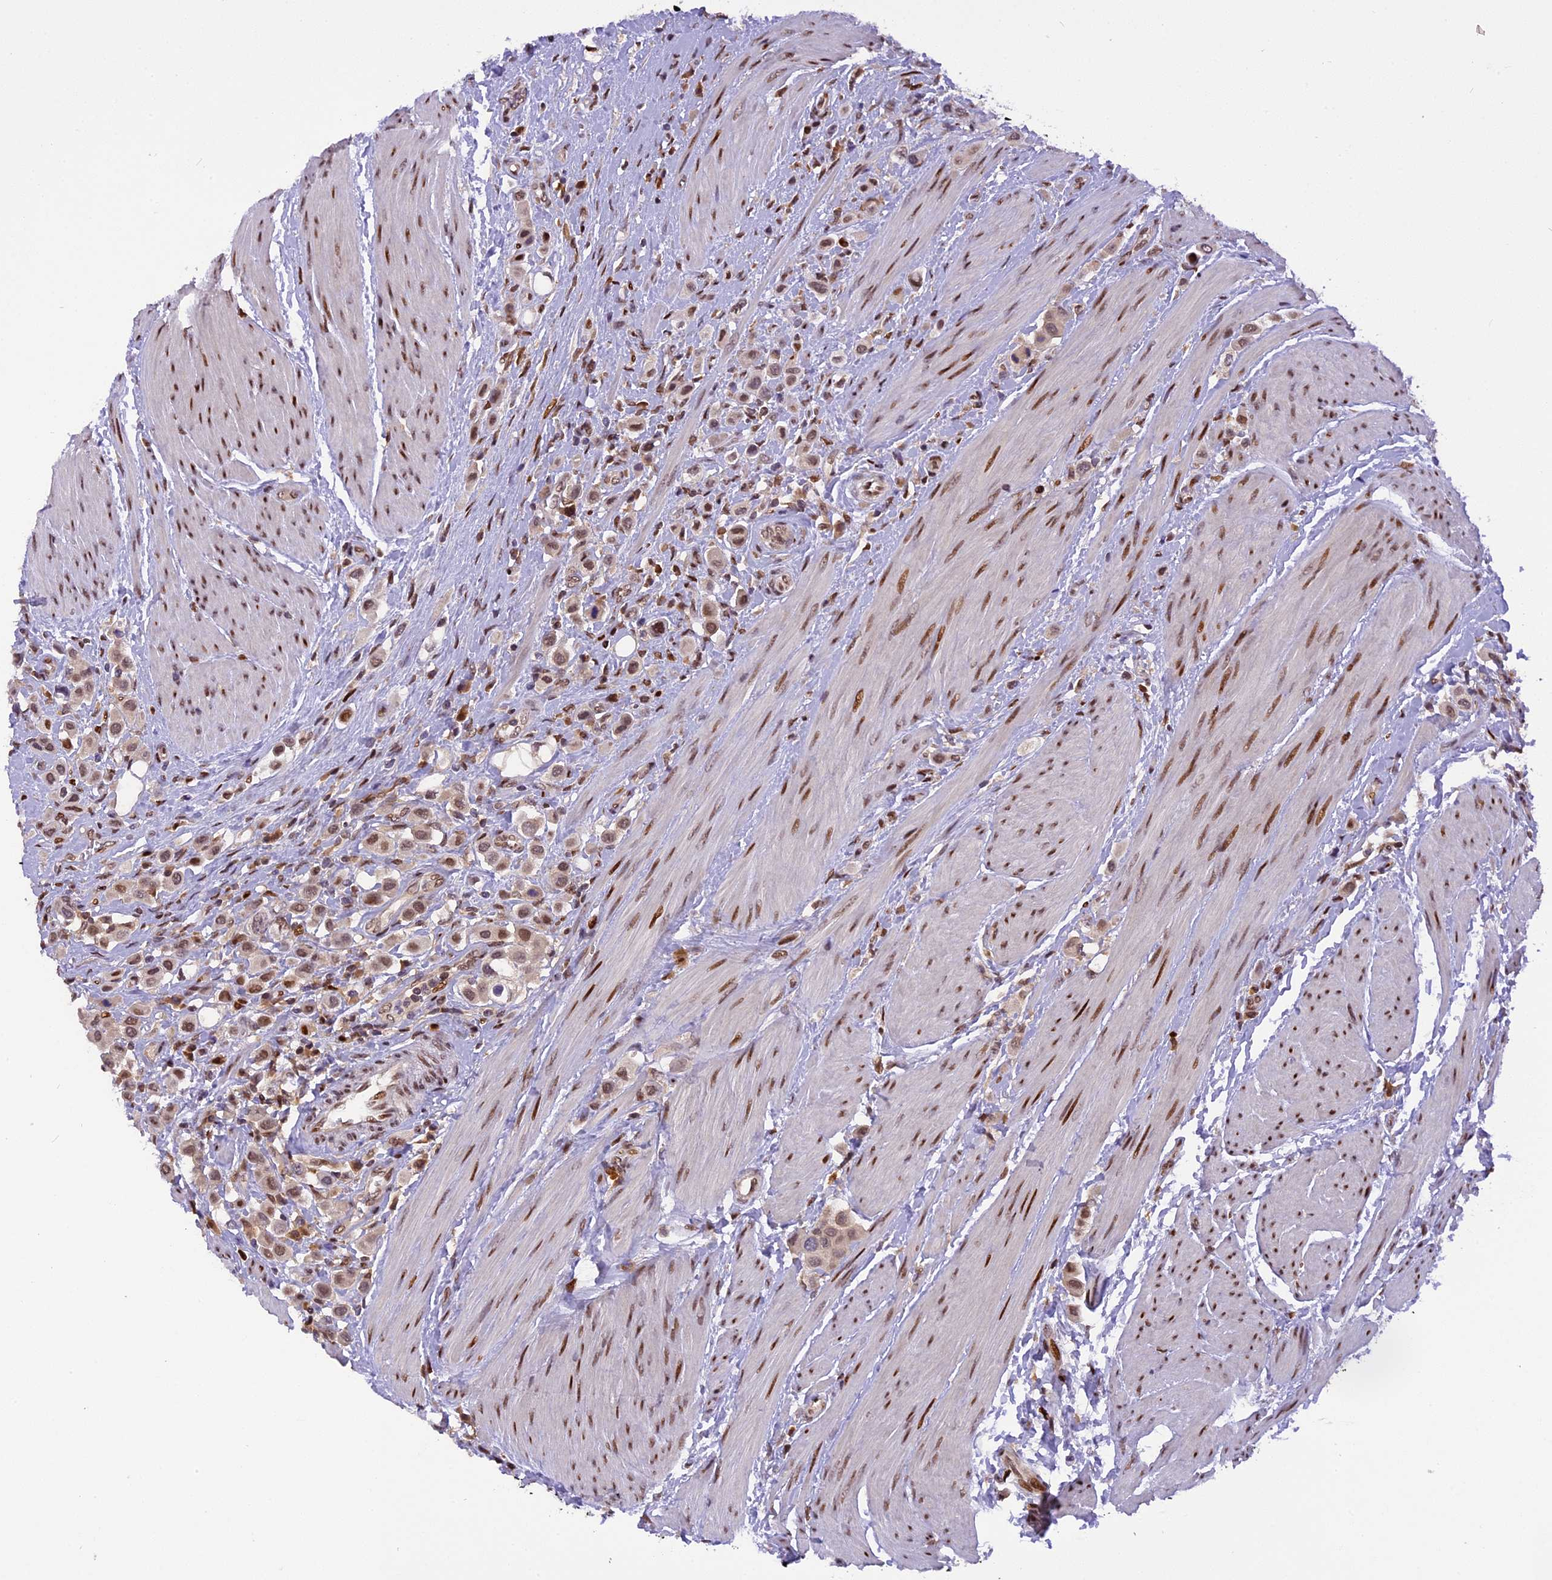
{"staining": {"intensity": "moderate", "quantity": "25%-75%", "location": "nuclear"}, "tissue": "urothelial cancer", "cell_type": "Tumor cells", "image_type": "cancer", "snomed": [{"axis": "morphology", "description": "Urothelial carcinoma, High grade"}, {"axis": "topography", "description": "Urinary bladder"}], "caption": "Protein analysis of urothelial cancer tissue reveals moderate nuclear positivity in about 25%-75% of tumor cells. Ihc stains the protein in brown and the nuclei are stained blue.", "gene": "RABGGTA", "patient": {"sex": "male", "age": 50}}